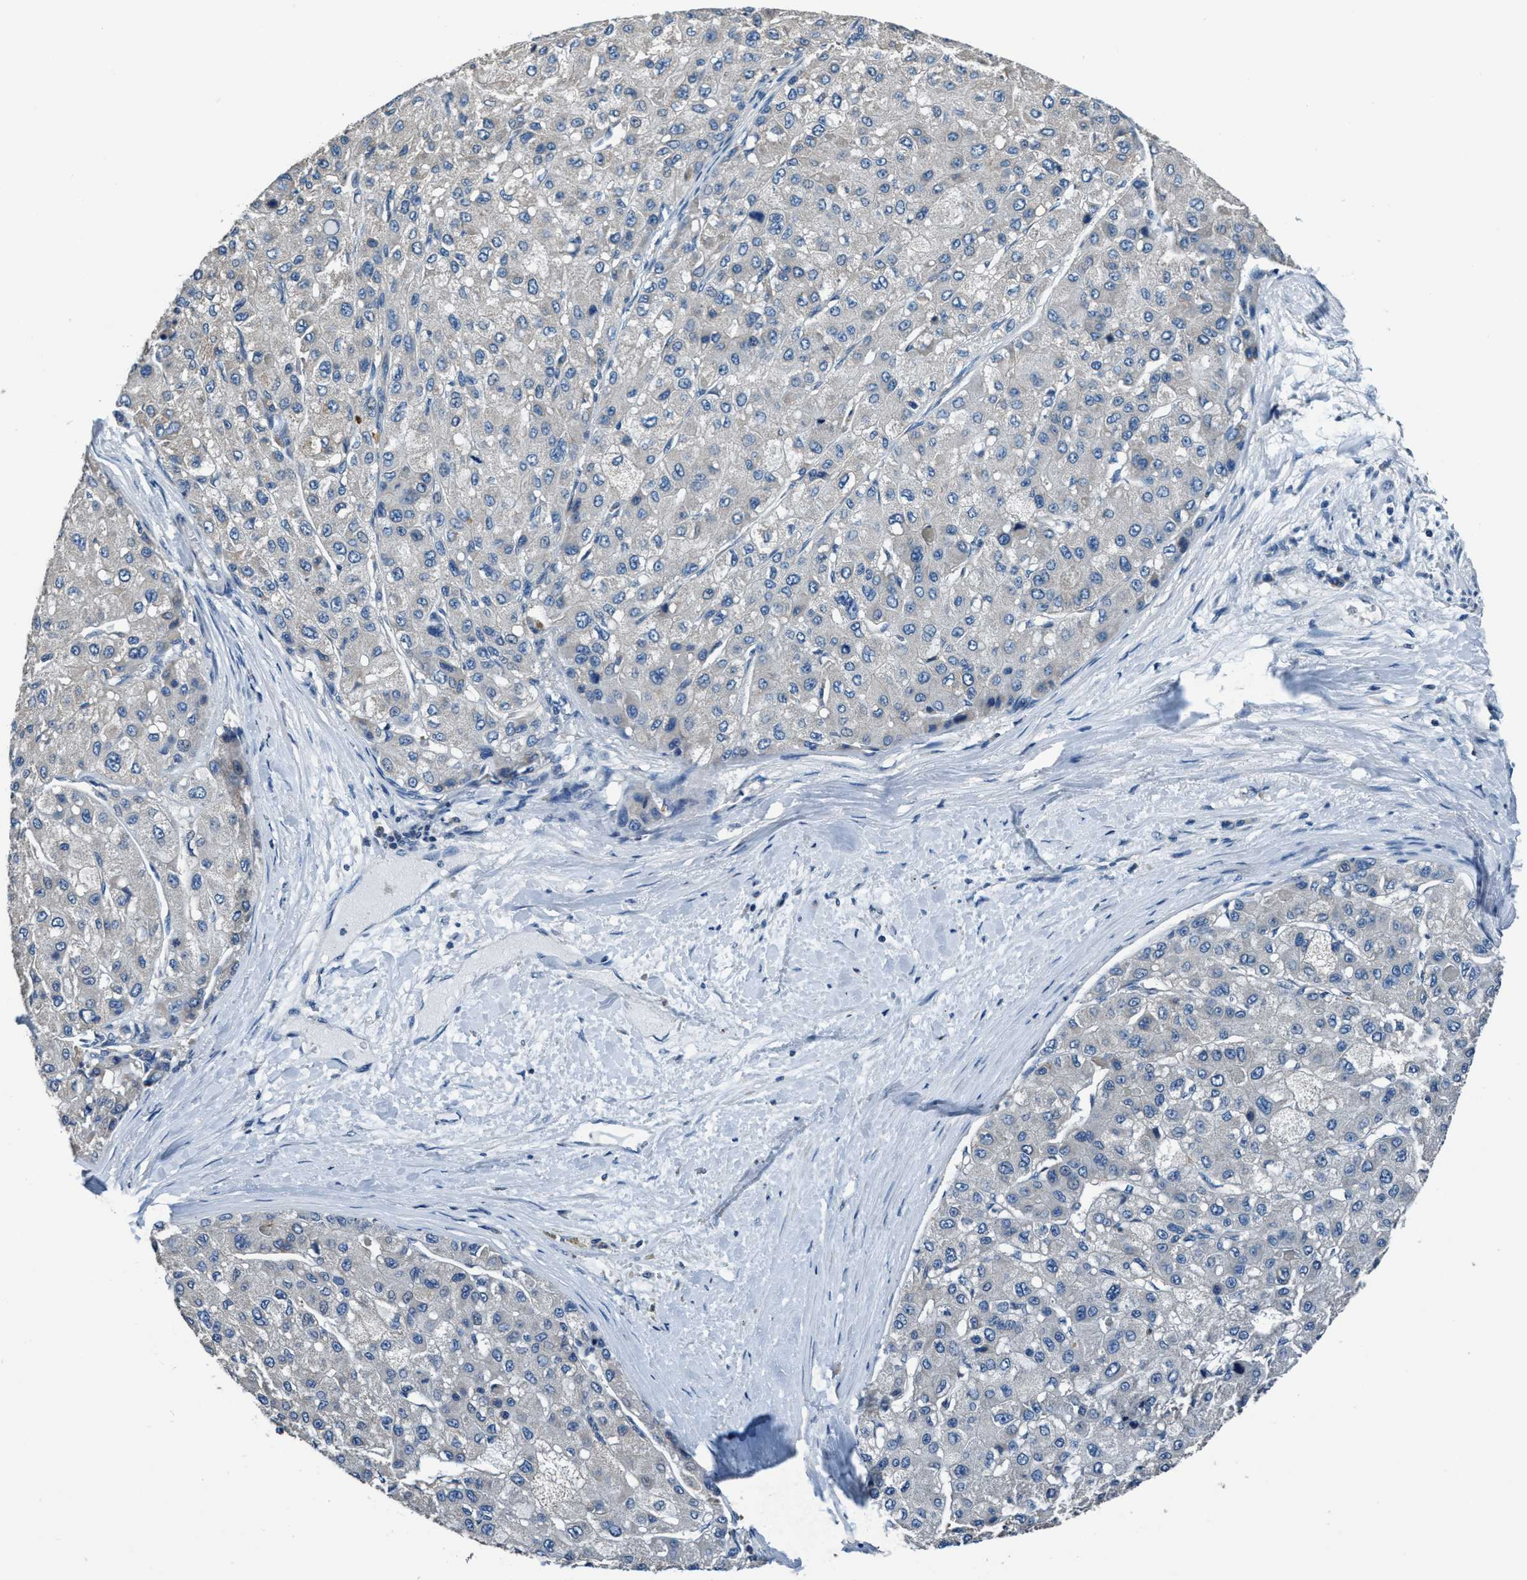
{"staining": {"intensity": "negative", "quantity": "none", "location": "none"}, "tissue": "liver cancer", "cell_type": "Tumor cells", "image_type": "cancer", "snomed": [{"axis": "morphology", "description": "Carcinoma, Hepatocellular, NOS"}, {"axis": "topography", "description": "Liver"}], "caption": "A photomicrograph of hepatocellular carcinoma (liver) stained for a protein reveals no brown staining in tumor cells. (DAB (3,3'-diaminobenzidine) immunohistochemistry with hematoxylin counter stain).", "gene": "ANKFN1", "patient": {"sex": "male", "age": 80}}